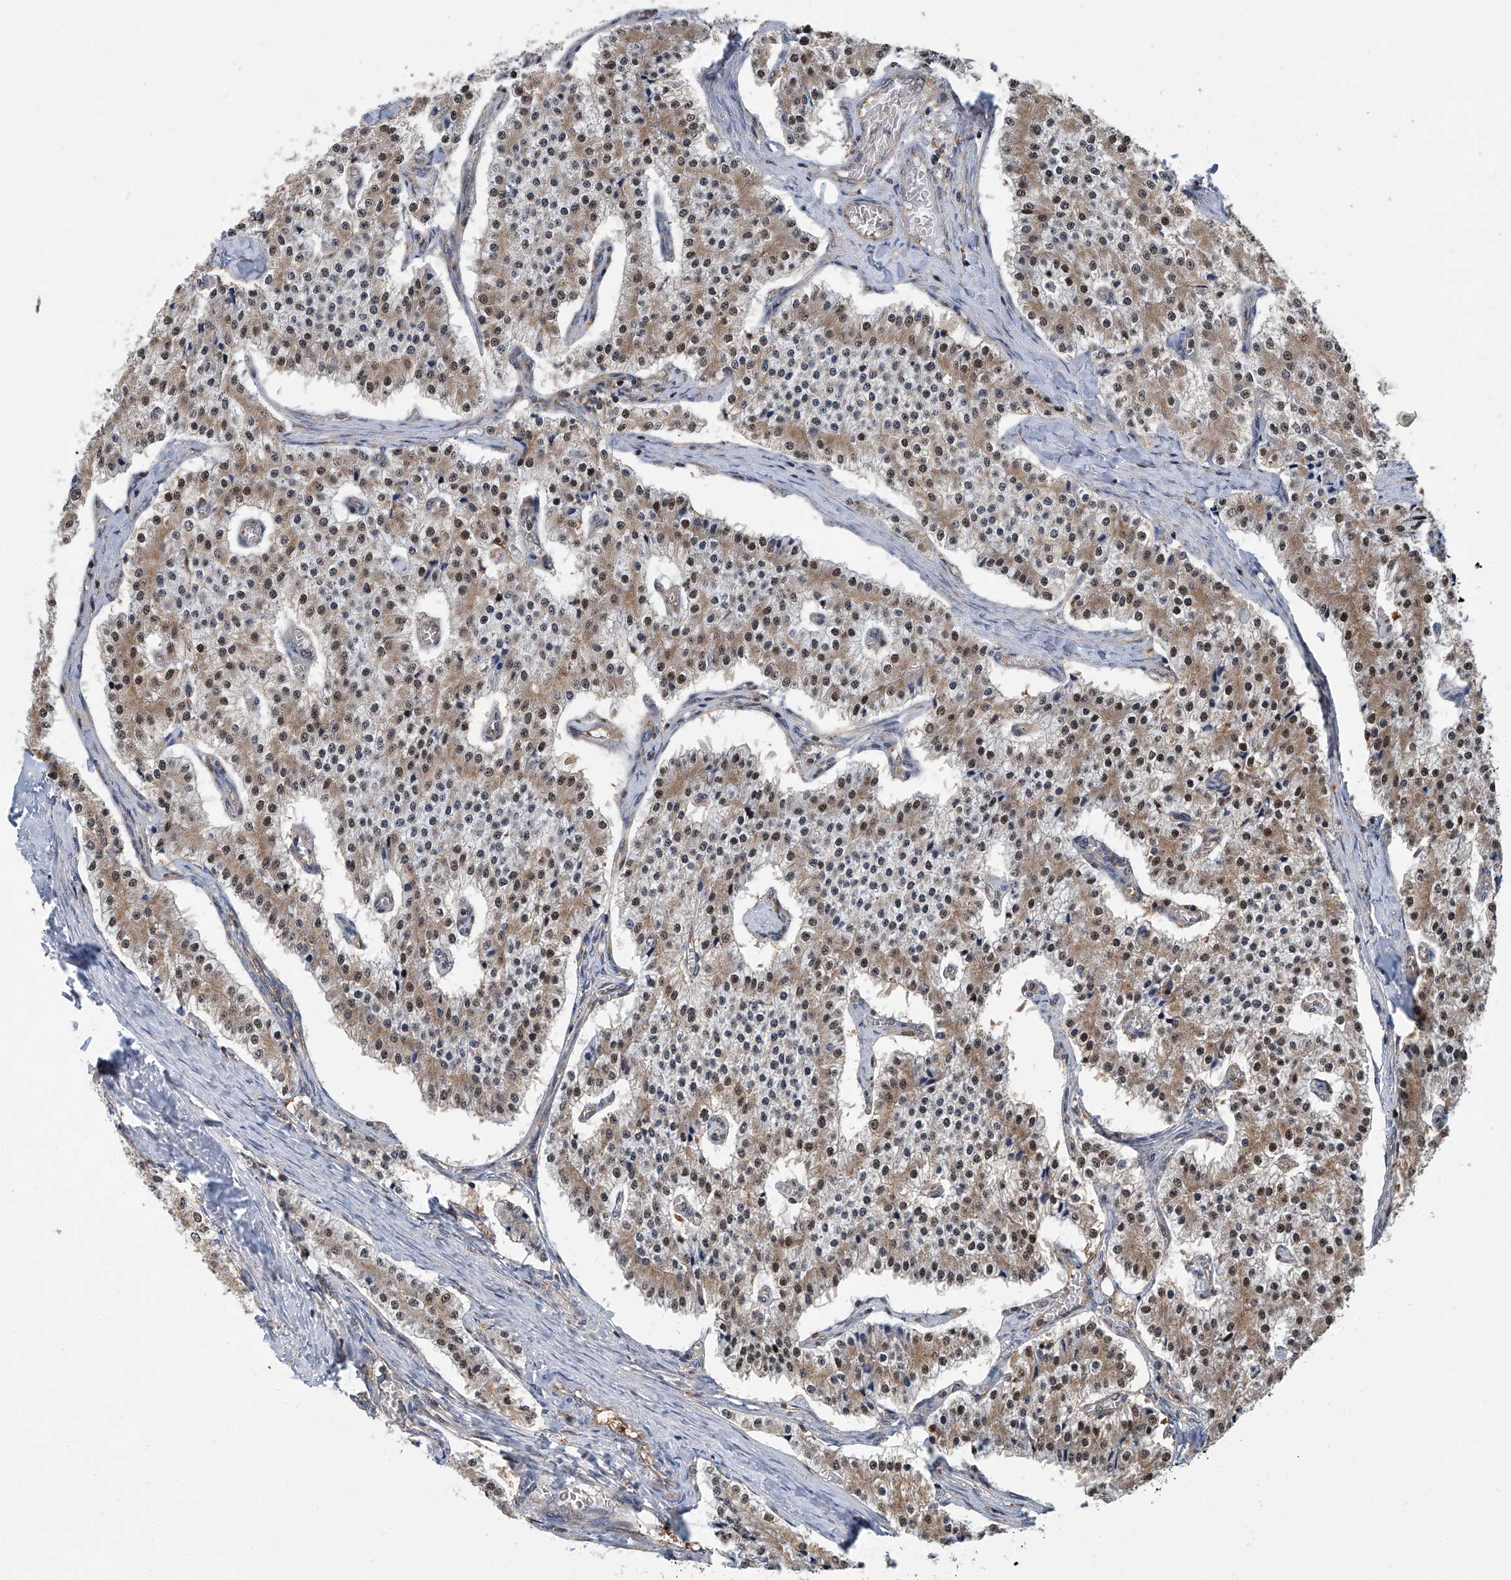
{"staining": {"intensity": "moderate", "quantity": ">75%", "location": "cytoplasmic/membranous,nuclear"}, "tissue": "carcinoid", "cell_type": "Tumor cells", "image_type": "cancer", "snomed": [{"axis": "morphology", "description": "Carcinoid, malignant, NOS"}, {"axis": "topography", "description": "Colon"}], "caption": "Carcinoid tissue reveals moderate cytoplasmic/membranous and nuclear positivity in approximately >75% of tumor cells", "gene": "PSMB10", "patient": {"sex": "female", "age": 52}}